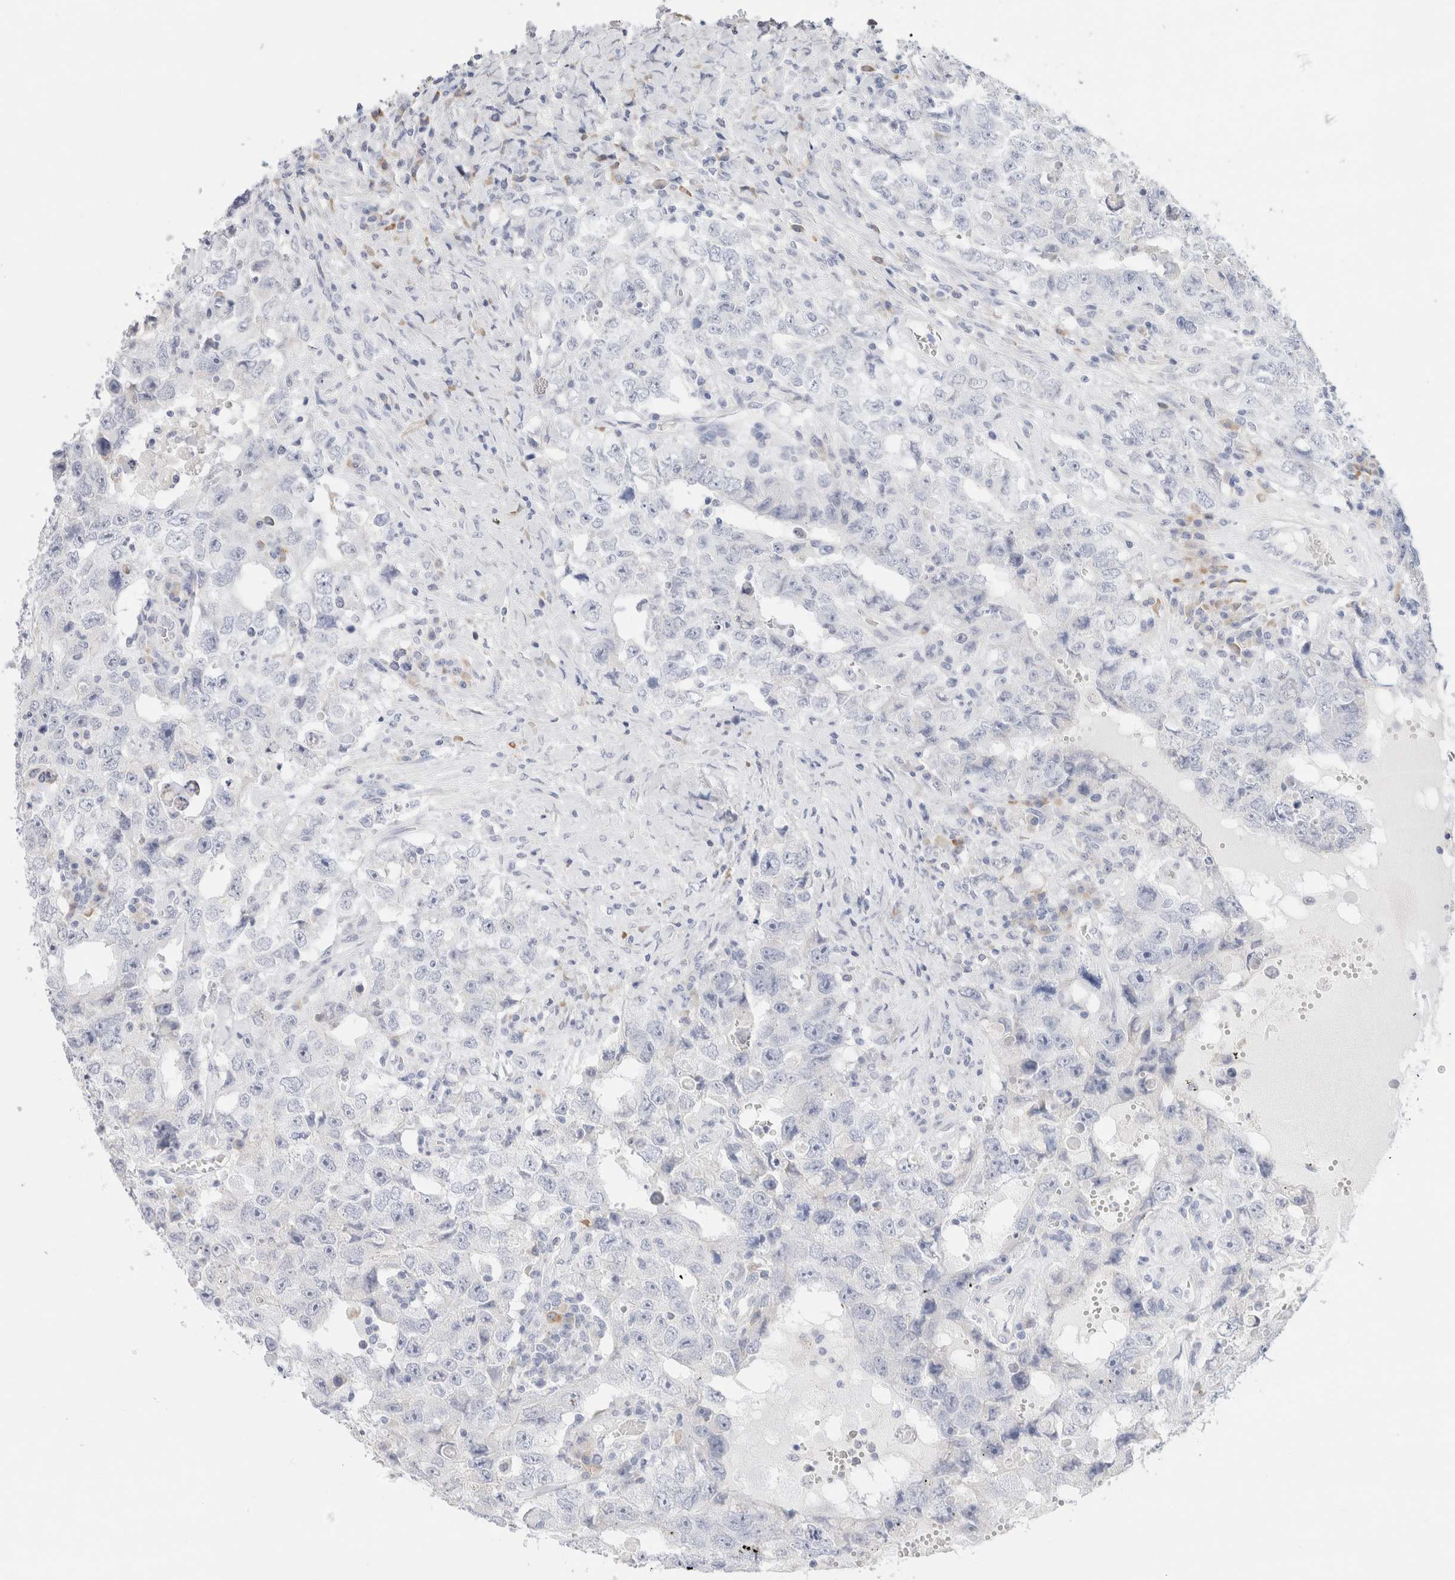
{"staining": {"intensity": "negative", "quantity": "none", "location": "none"}, "tissue": "testis cancer", "cell_type": "Tumor cells", "image_type": "cancer", "snomed": [{"axis": "morphology", "description": "Carcinoma, Embryonal, NOS"}, {"axis": "topography", "description": "Testis"}], "caption": "A photomicrograph of human embryonal carcinoma (testis) is negative for staining in tumor cells.", "gene": "GADD45G", "patient": {"sex": "male", "age": 26}}